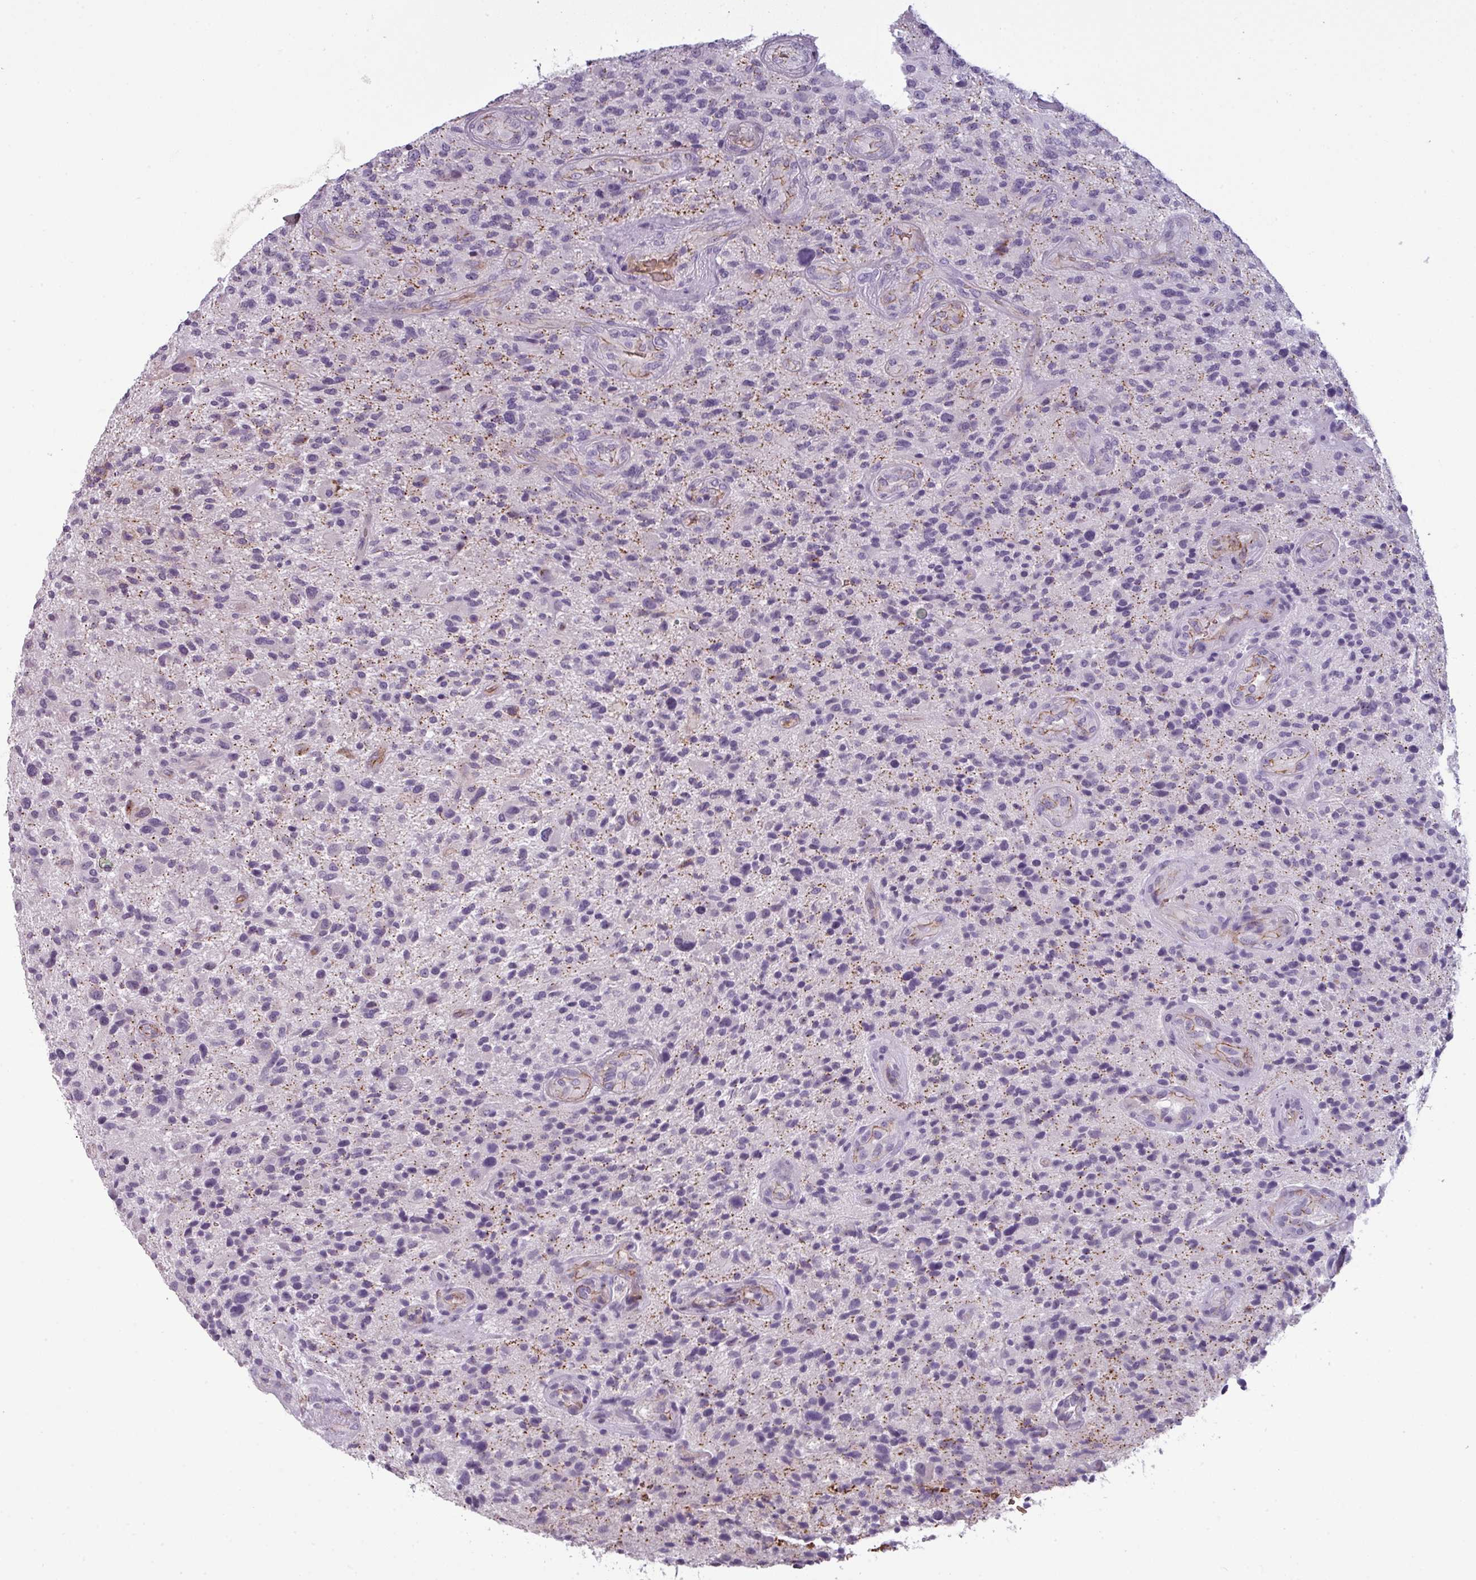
{"staining": {"intensity": "negative", "quantity": "none", "location": "none"}, "tissue": "glioma", "cell_type": "Tumor cells", "image_type": "cancer", "snomed": [{"axis": "morphology", "description": "Glioma, malignant, High grade"}, {"axis": "topography", "description": "Brain"}], "caption": "An IHC image of glioma is shown. There is no staining in tumor cells of glioma. Brightfield microscopy of IHC stained with DAB (brown) and hematoxylin (blue), captured at high magnification.", "gene": "AREL1", "patient": {"sex": "male", "age": 47}}